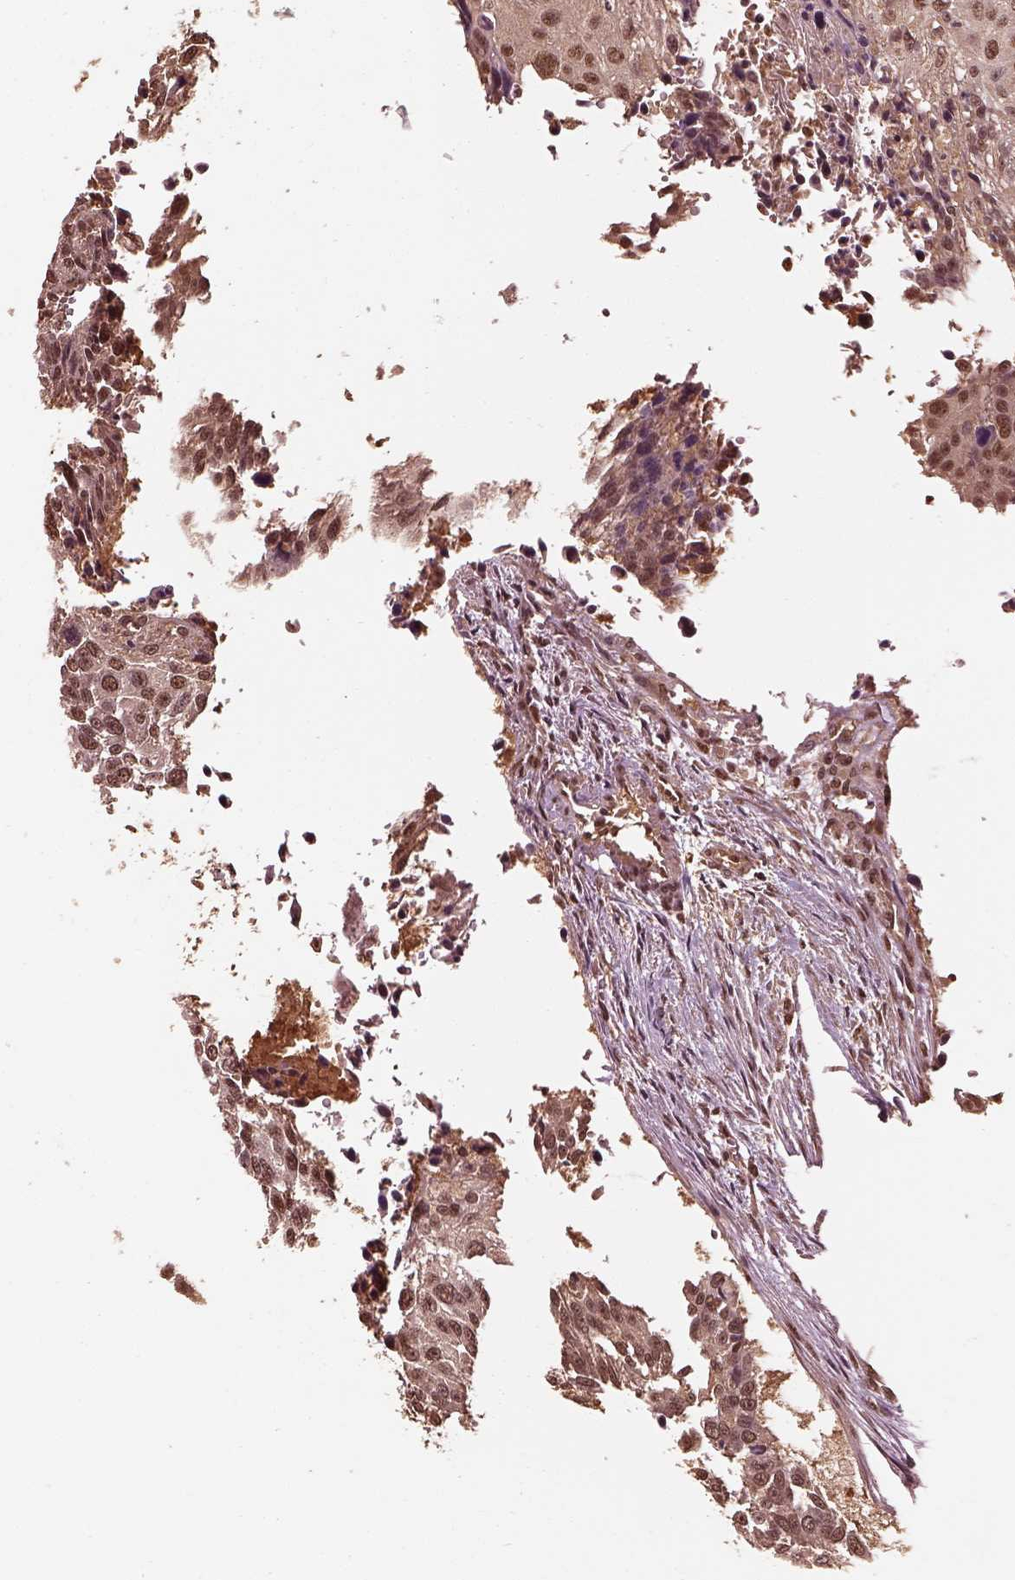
{"staining": {"intensity": "moderate", "quantity": "25%-75%", "location": "nuclear"}, "tissue": "urothelial cancer", "cell_type": "Tumor cells", "image_type": "cancer", "snomed": [{"axis": "morphology", "description": "Urothelial carcinoma, NOS"}, {"axis": "topography", "description": "Urinary bladder"}], "caption": "Tumor cells display medium levels of moderate nuclear expression in about 25%-75% of cells in human urothelial cancer.", "gene": "PSMC5", "patient": {"sex": "male", "age": 55}}